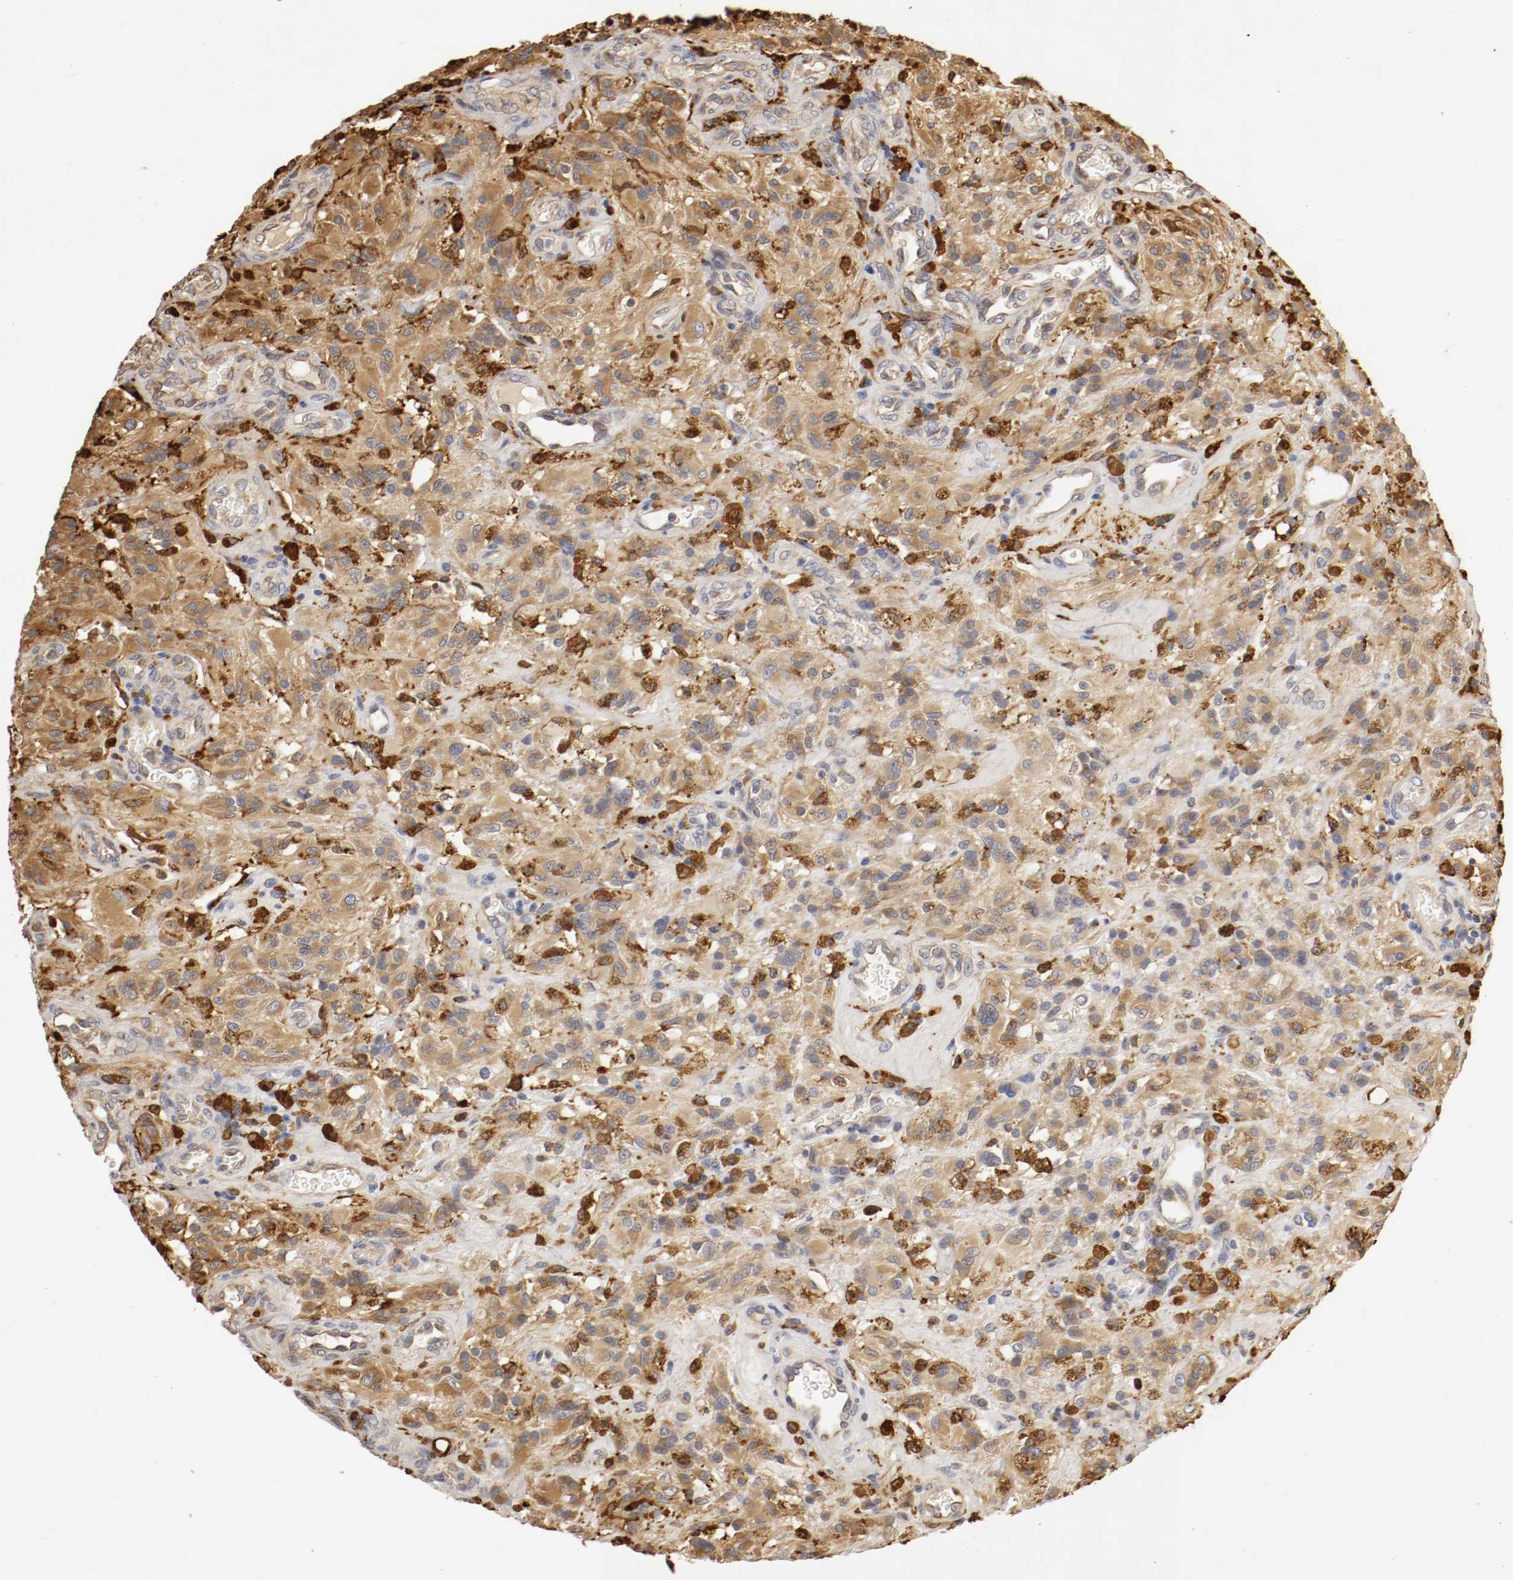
{"staining": {"intensity": "moderate", "quantity": ">75%", "location": "cytoplasmic/membranous"}, "tissue": "glioma", "cell_type": "Tumor cells", "image_type": "cancer", "snomed": [{"axis": "morphology", "description": "Normal tissue, NOS"}, {"axis": "morphology", "description": "Glioma, malignant, High grade"}, {"axis": "topography", "description": "Cerebral cortex"}], "caption": "Glioma stained with a brown dye exhibits moderate cytoplasmic/membranous positive staining in approximately >75% of tumor cells.", "gene": "VEZT", "patient": {"sex": "male", "age": 56}}